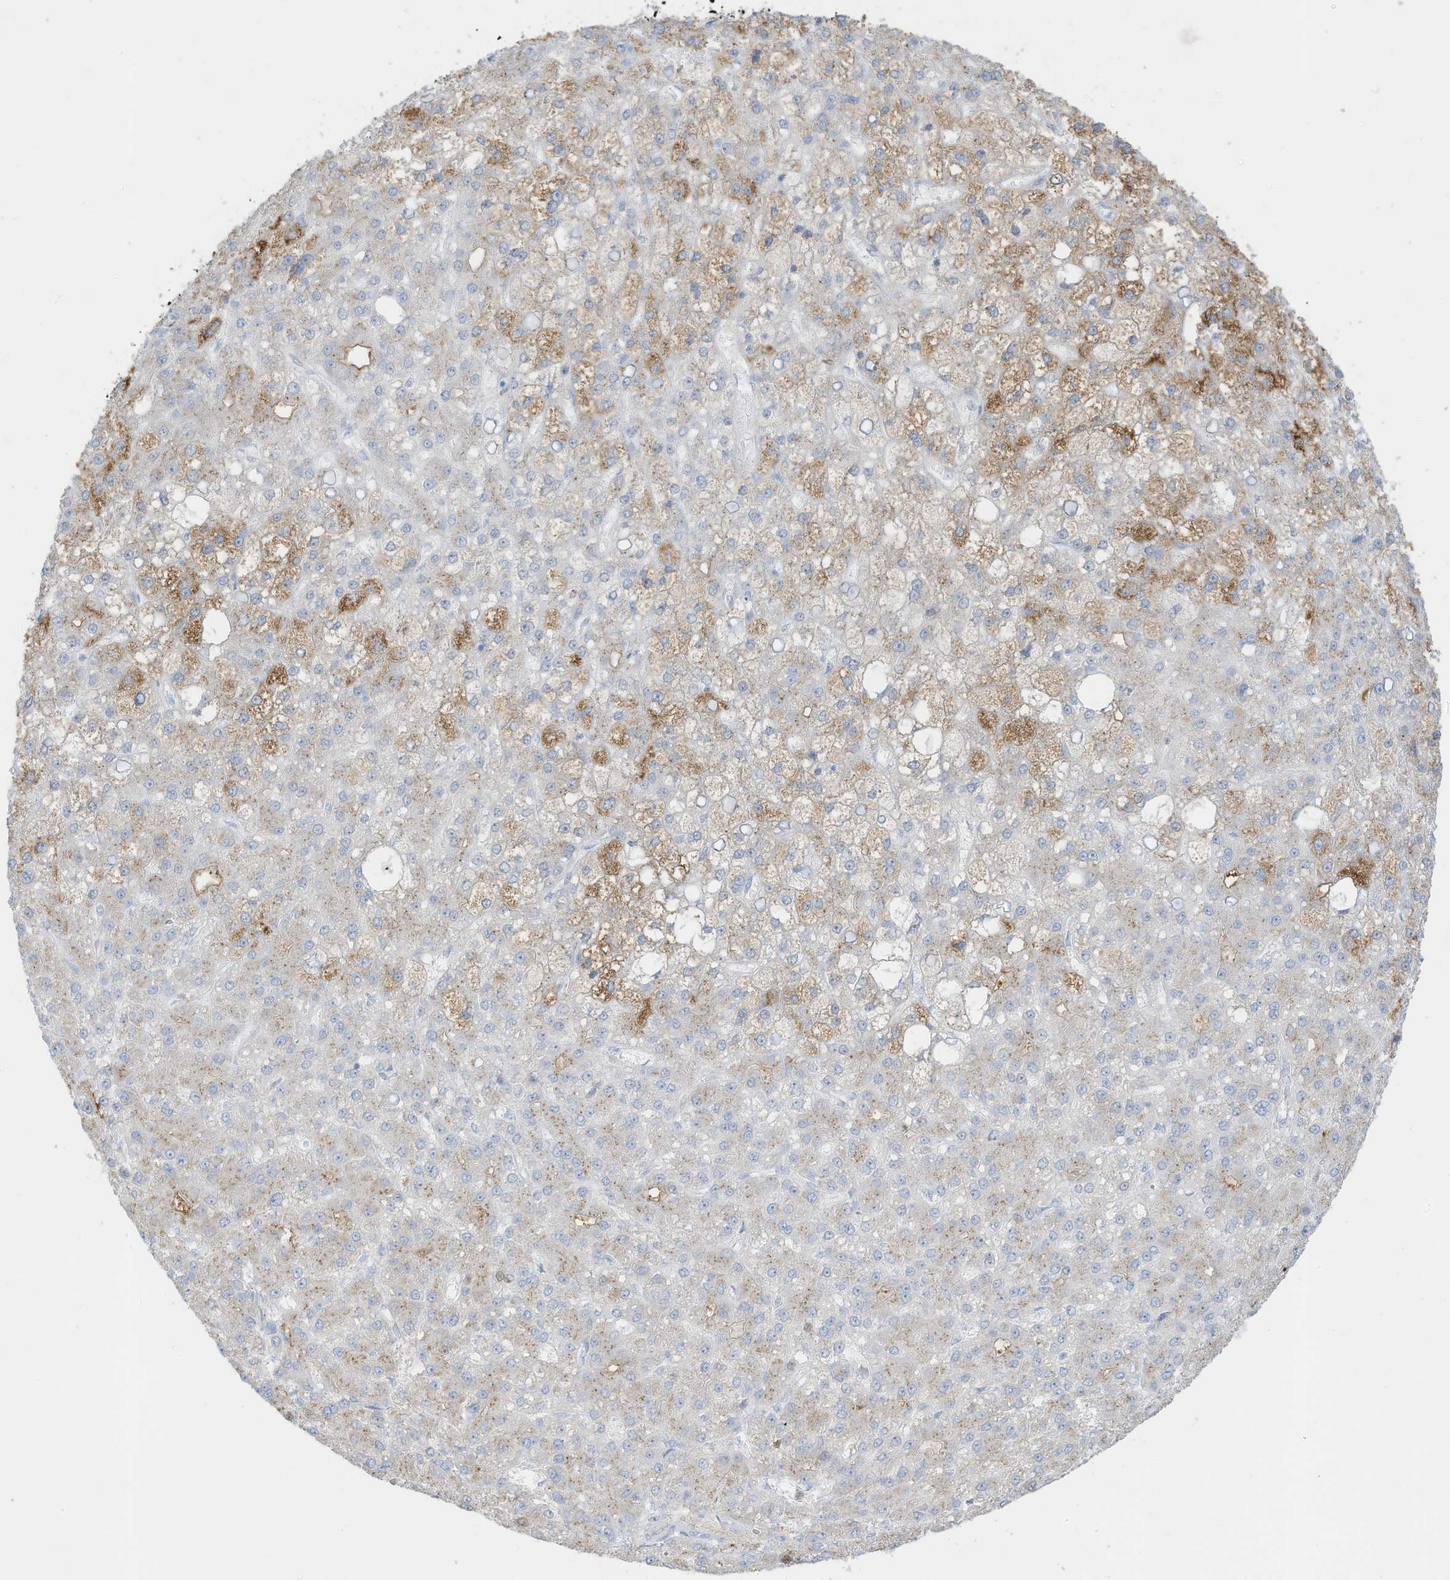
{"staining": {"intensity": "moderate", "quantity": "<25%", "location": "cytoplasmic/membranous"}, "tissue": "liver cancer", "cell_type": "Tumor cells", "image_type": "cancer", "snomed": [{"axis": "morphology", "description": "Carcinoma, Hepatocellular, NOS"}, {"axis": "topography", "description": "Liver"}], "caption": "The histopathology image shows a brown stain indicating the presence of a protein in the cytoplasmic/membranous of tumor cells in hepatocellular carcinoma (liver).", "gene": "HSD17B13", "patient": {"sex": "male", "age": 67}}